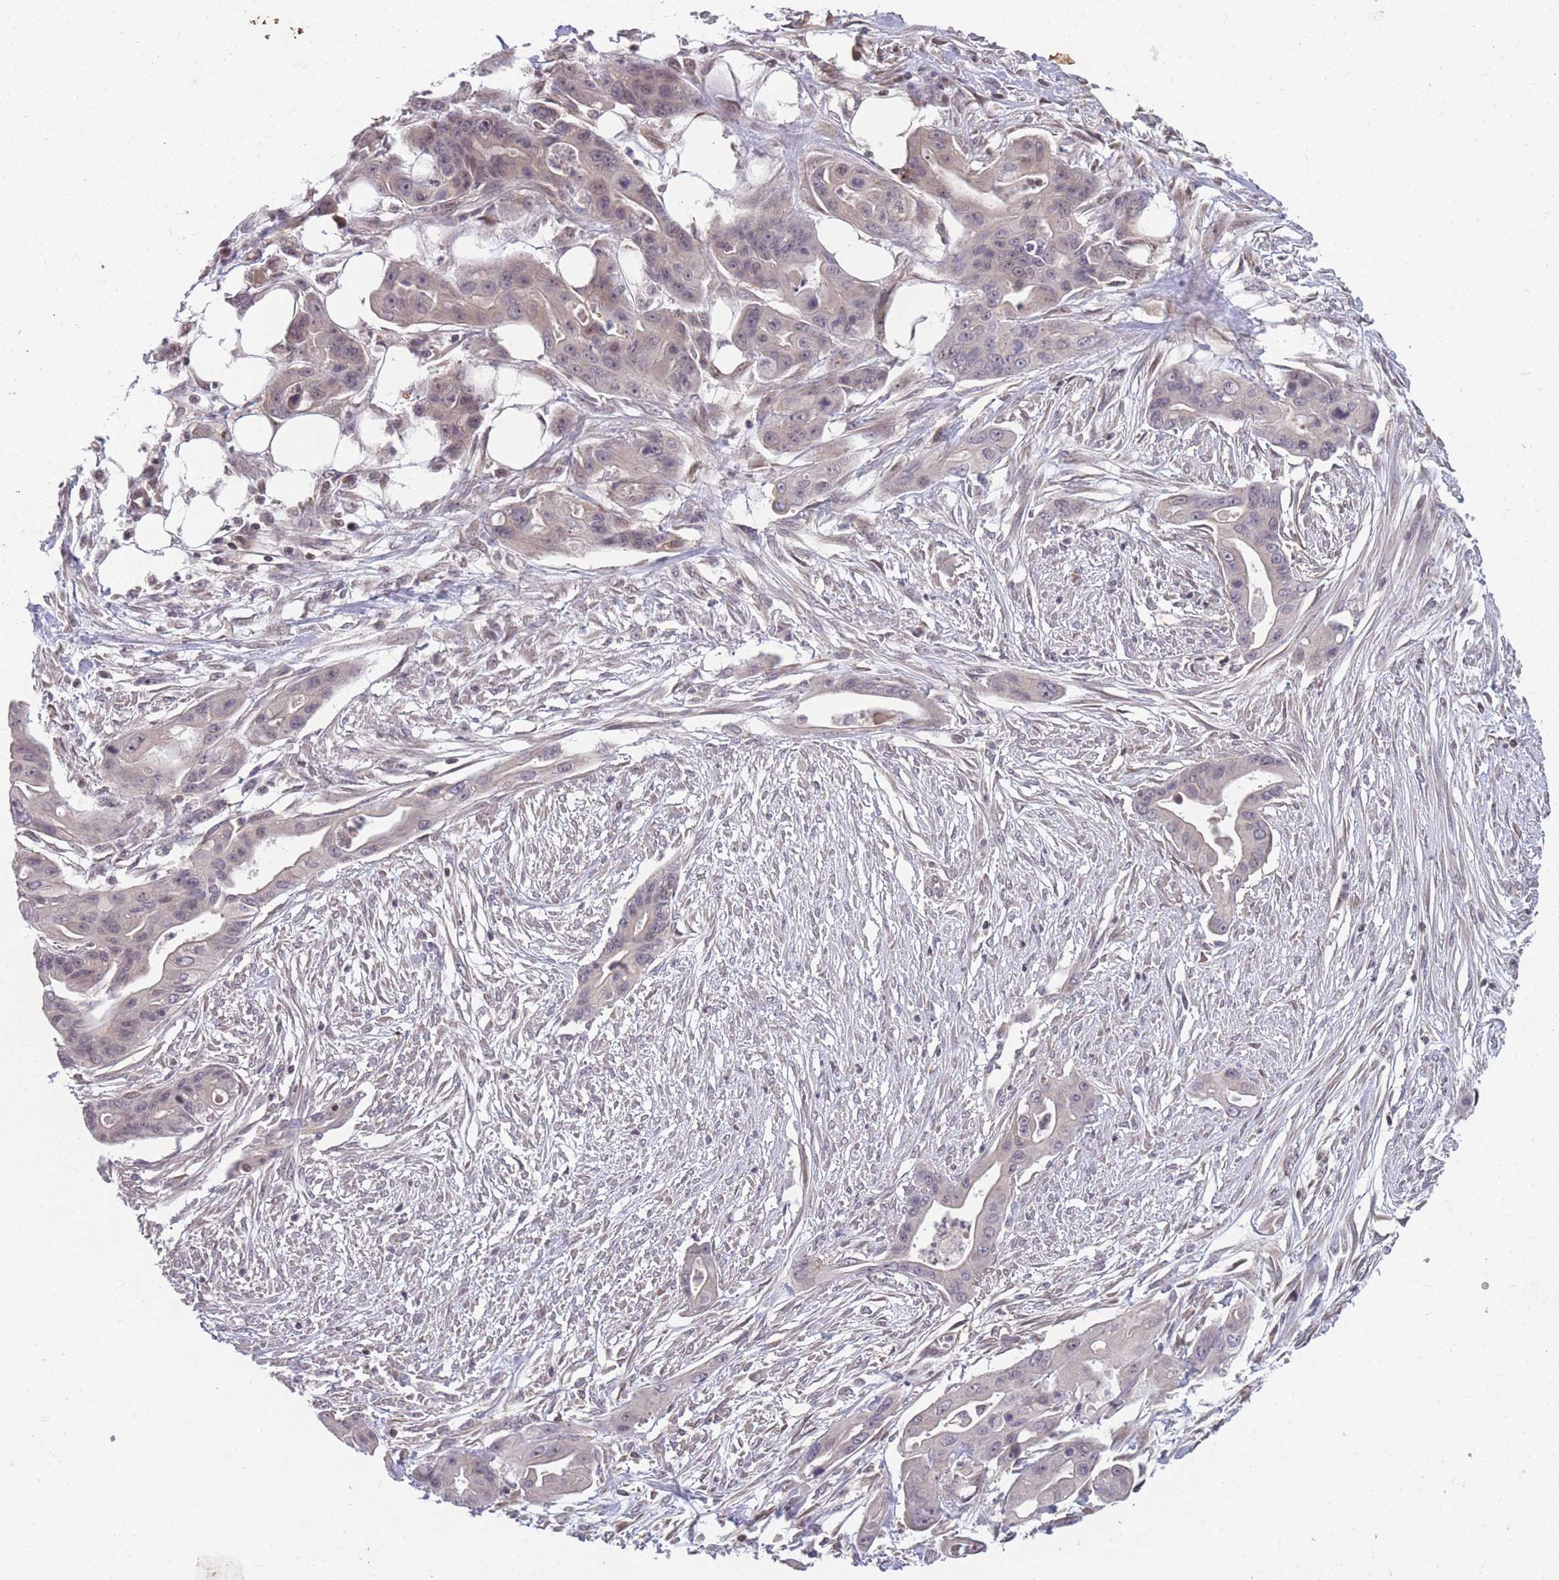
{"staining": {"intensity": "negative", "quantity": "none", "location": "none"}, "tissue": "ovarian cancer", "cell_type": "Tumor cells", "image_type": "cancer", "snomed": [{"axis": "morphology", "description": "Cystadenocarcinoma, mucinous, NOS"}, {"axis": "topography", "description": "Ovary"}], "caption": "IHC micrograph of human mucinous cystadenocarcinoma (ovarian) stained for a protein (brown), which exhibits no staining in tumor cells.", "gene": "GGT5", "patient": {"sex": "female", "age": 70}}